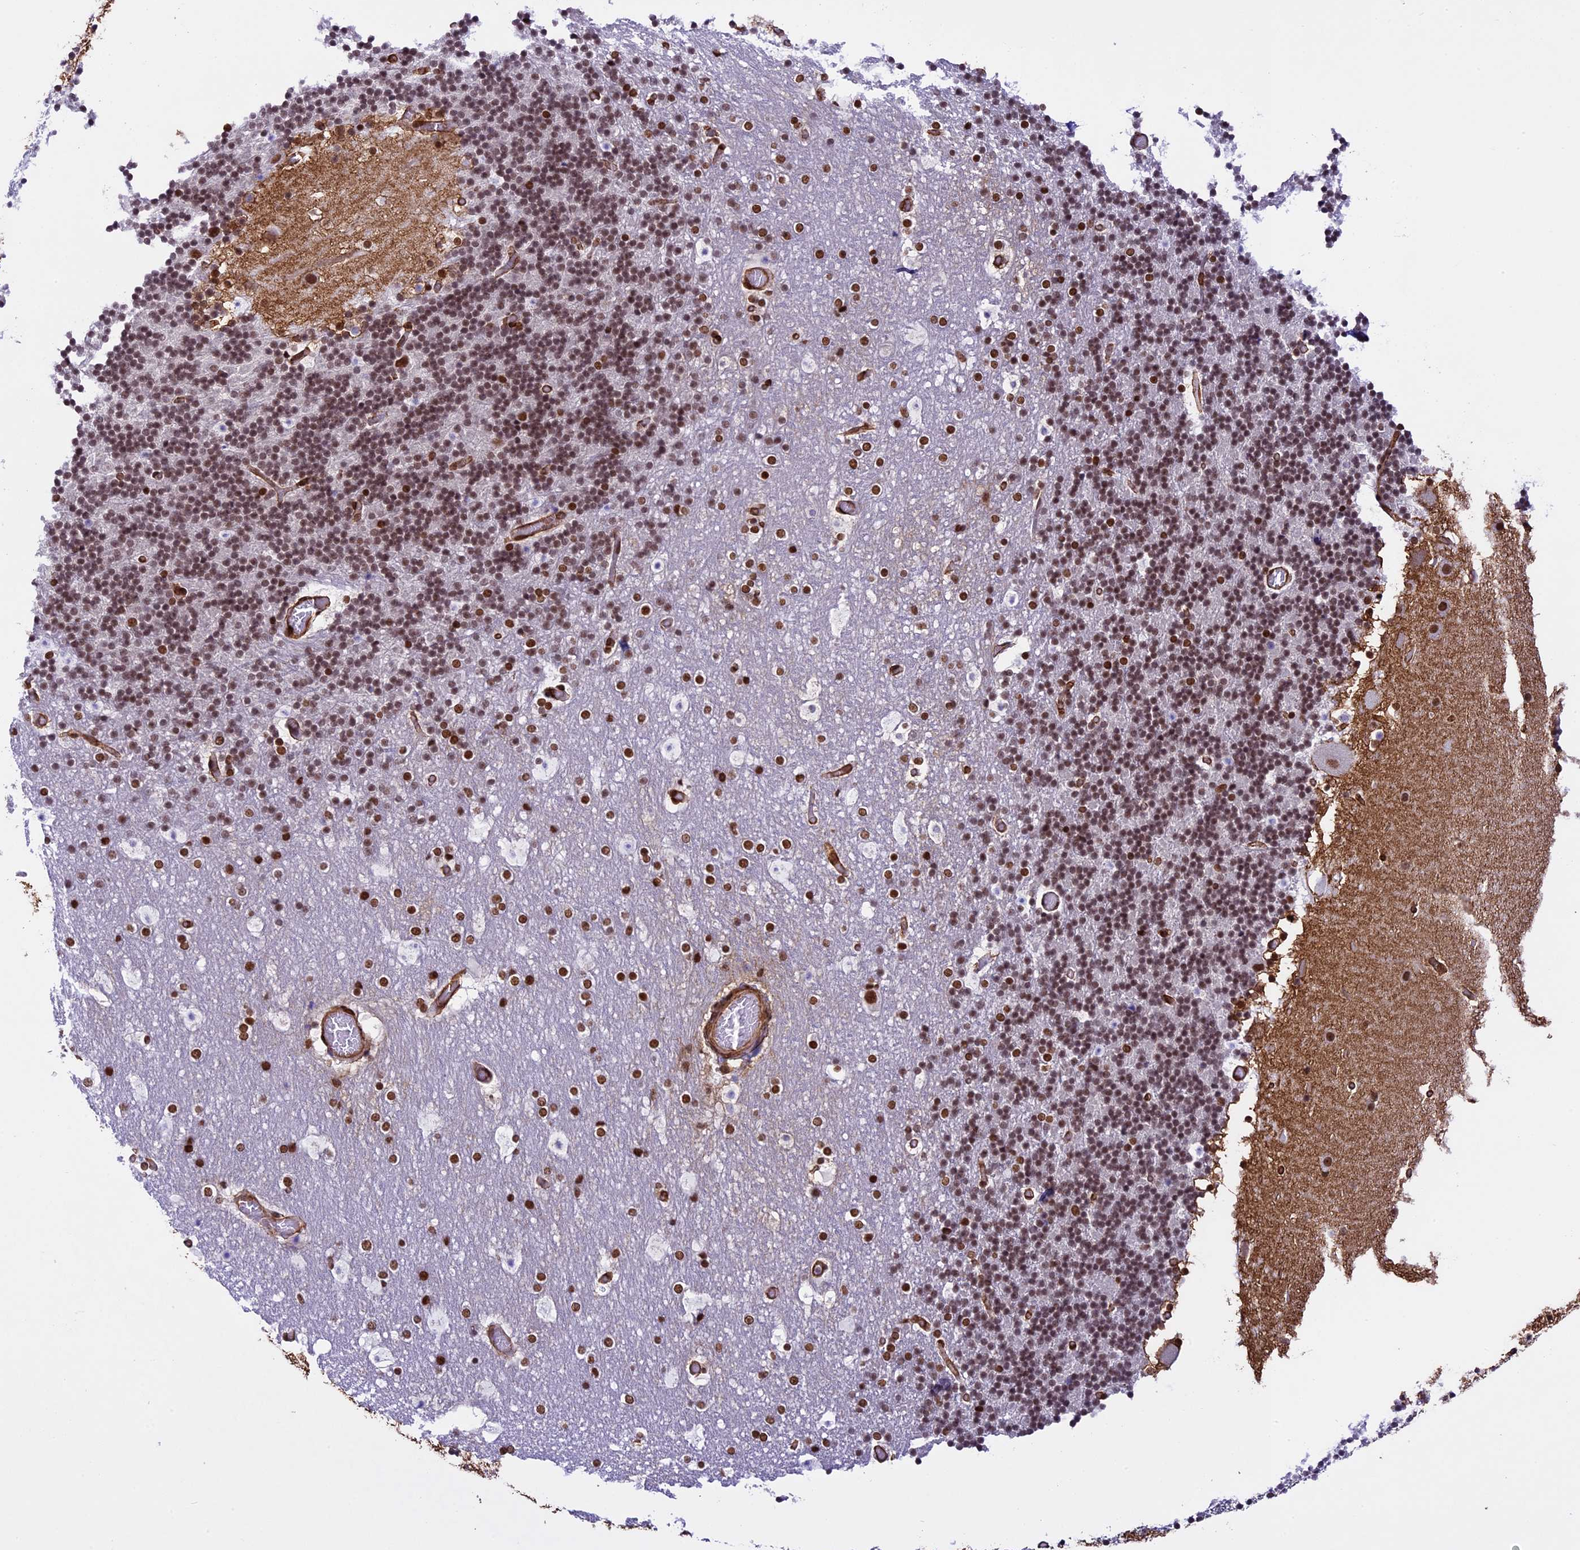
{"staining": {"intensity": "moderate", "quantity": "25%-75%", "location": "nuclear"}, "tissue": "cerebellum", "cell_type": "Cells in granular layer", "image_type": "normal", "snomed": [{"axis": "morphology", "description": "Normal tissue, NOS"}, {"axis": "topography", "description": "Cerebellum"}], "caption": "This micrograph displays benign cerebellum stained with immunohistochemistry to label a protein in brown. The nuclear of cells in granular layer show moderate positivity for the protein. Nuclei are counter-stained blue.", "gene": "MPHOSPH8", "patient": {"sex": "male", "age": 57}}